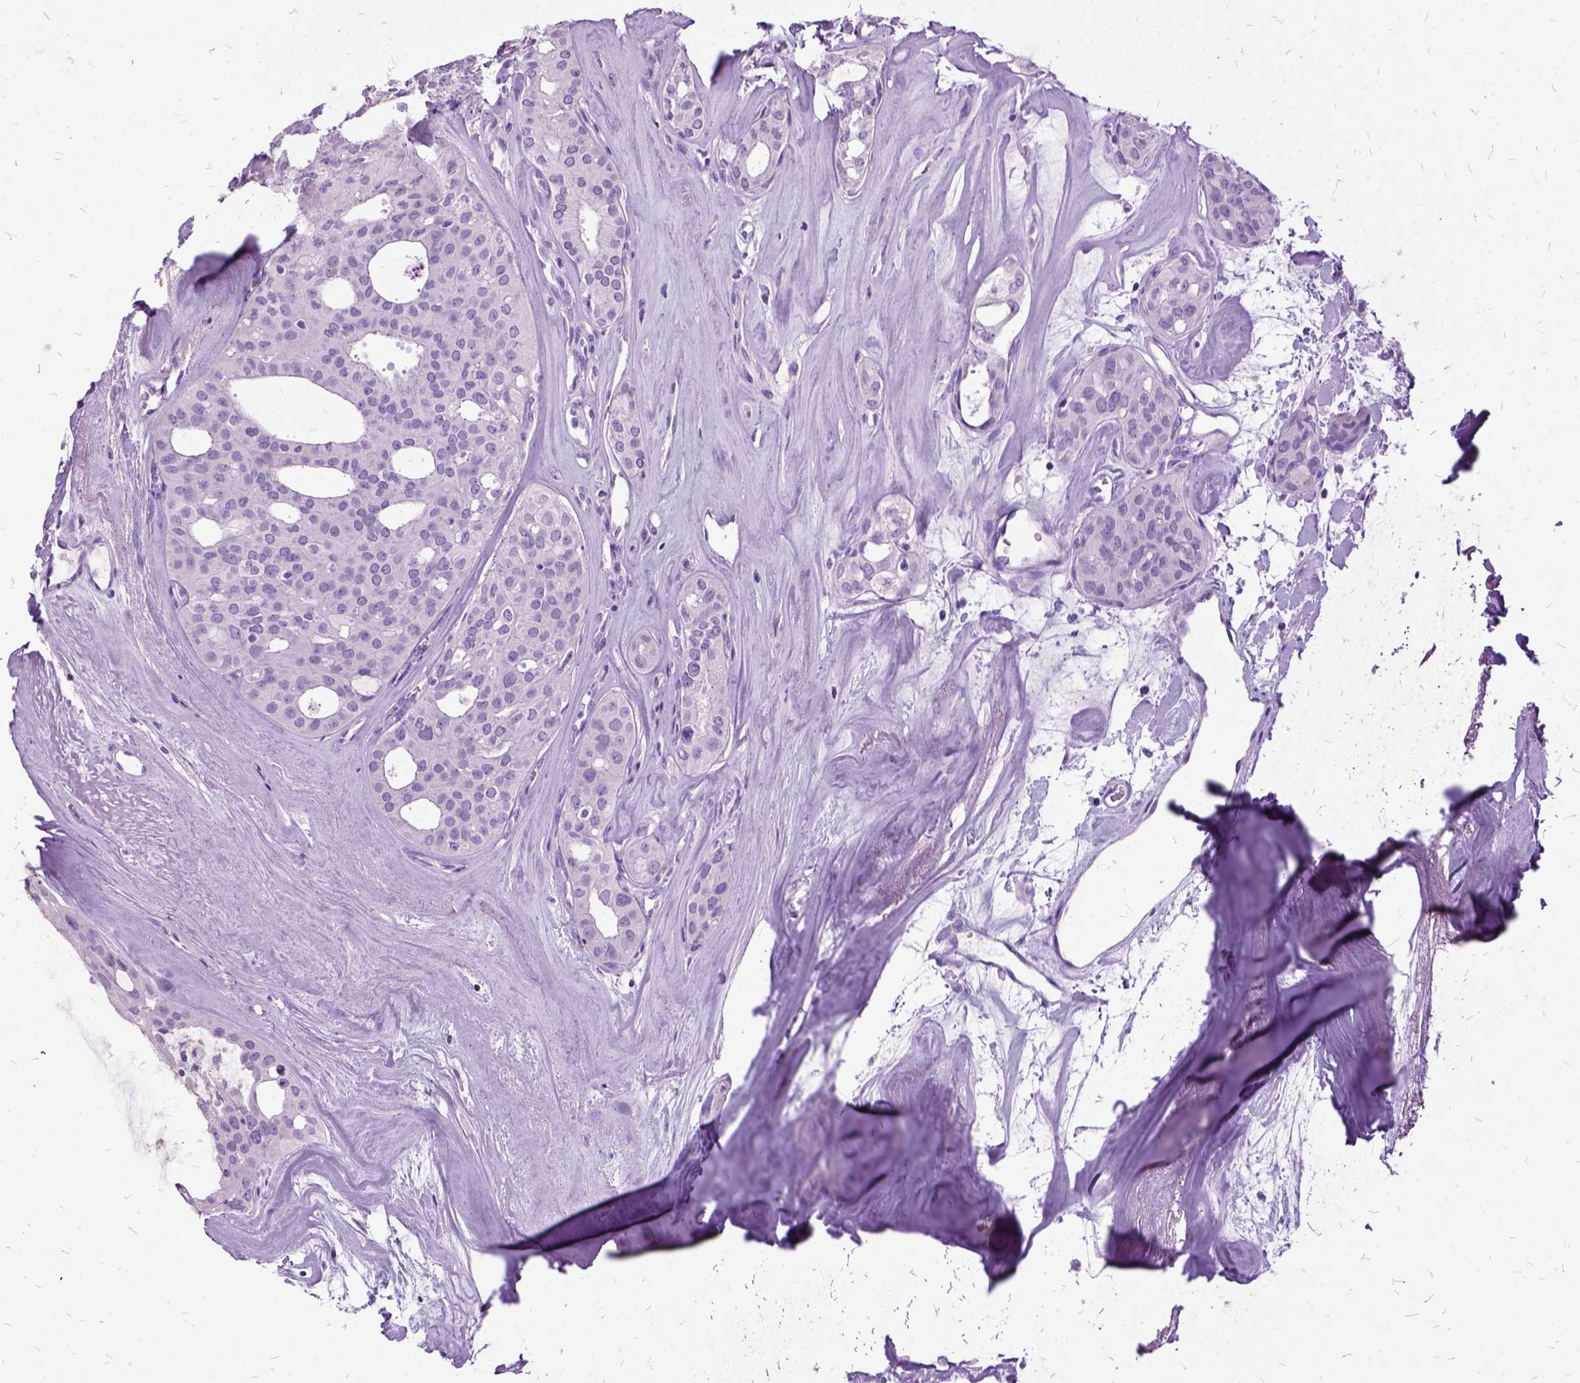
{"staining": {"intensity": "negative", "quantity": "none", "location": "none"}, "tissue": "thyroid cancer", "cell_type": "Tumor cells", "image_type": "cancer", "snomed": [{"axis": "morphology", "description": "Follicular adenoma carcinoma, NOS"}, {"axis": "topography", "description": "Thyroid gland"}], "caption": "Tumor cells show no significant staining in thyroid cancer (follicular adenoma carcinoma). (IHC, brightfield microscopy, high magnification).", "gene": "MME", "patient": {"sex": "male", "age": 75}}